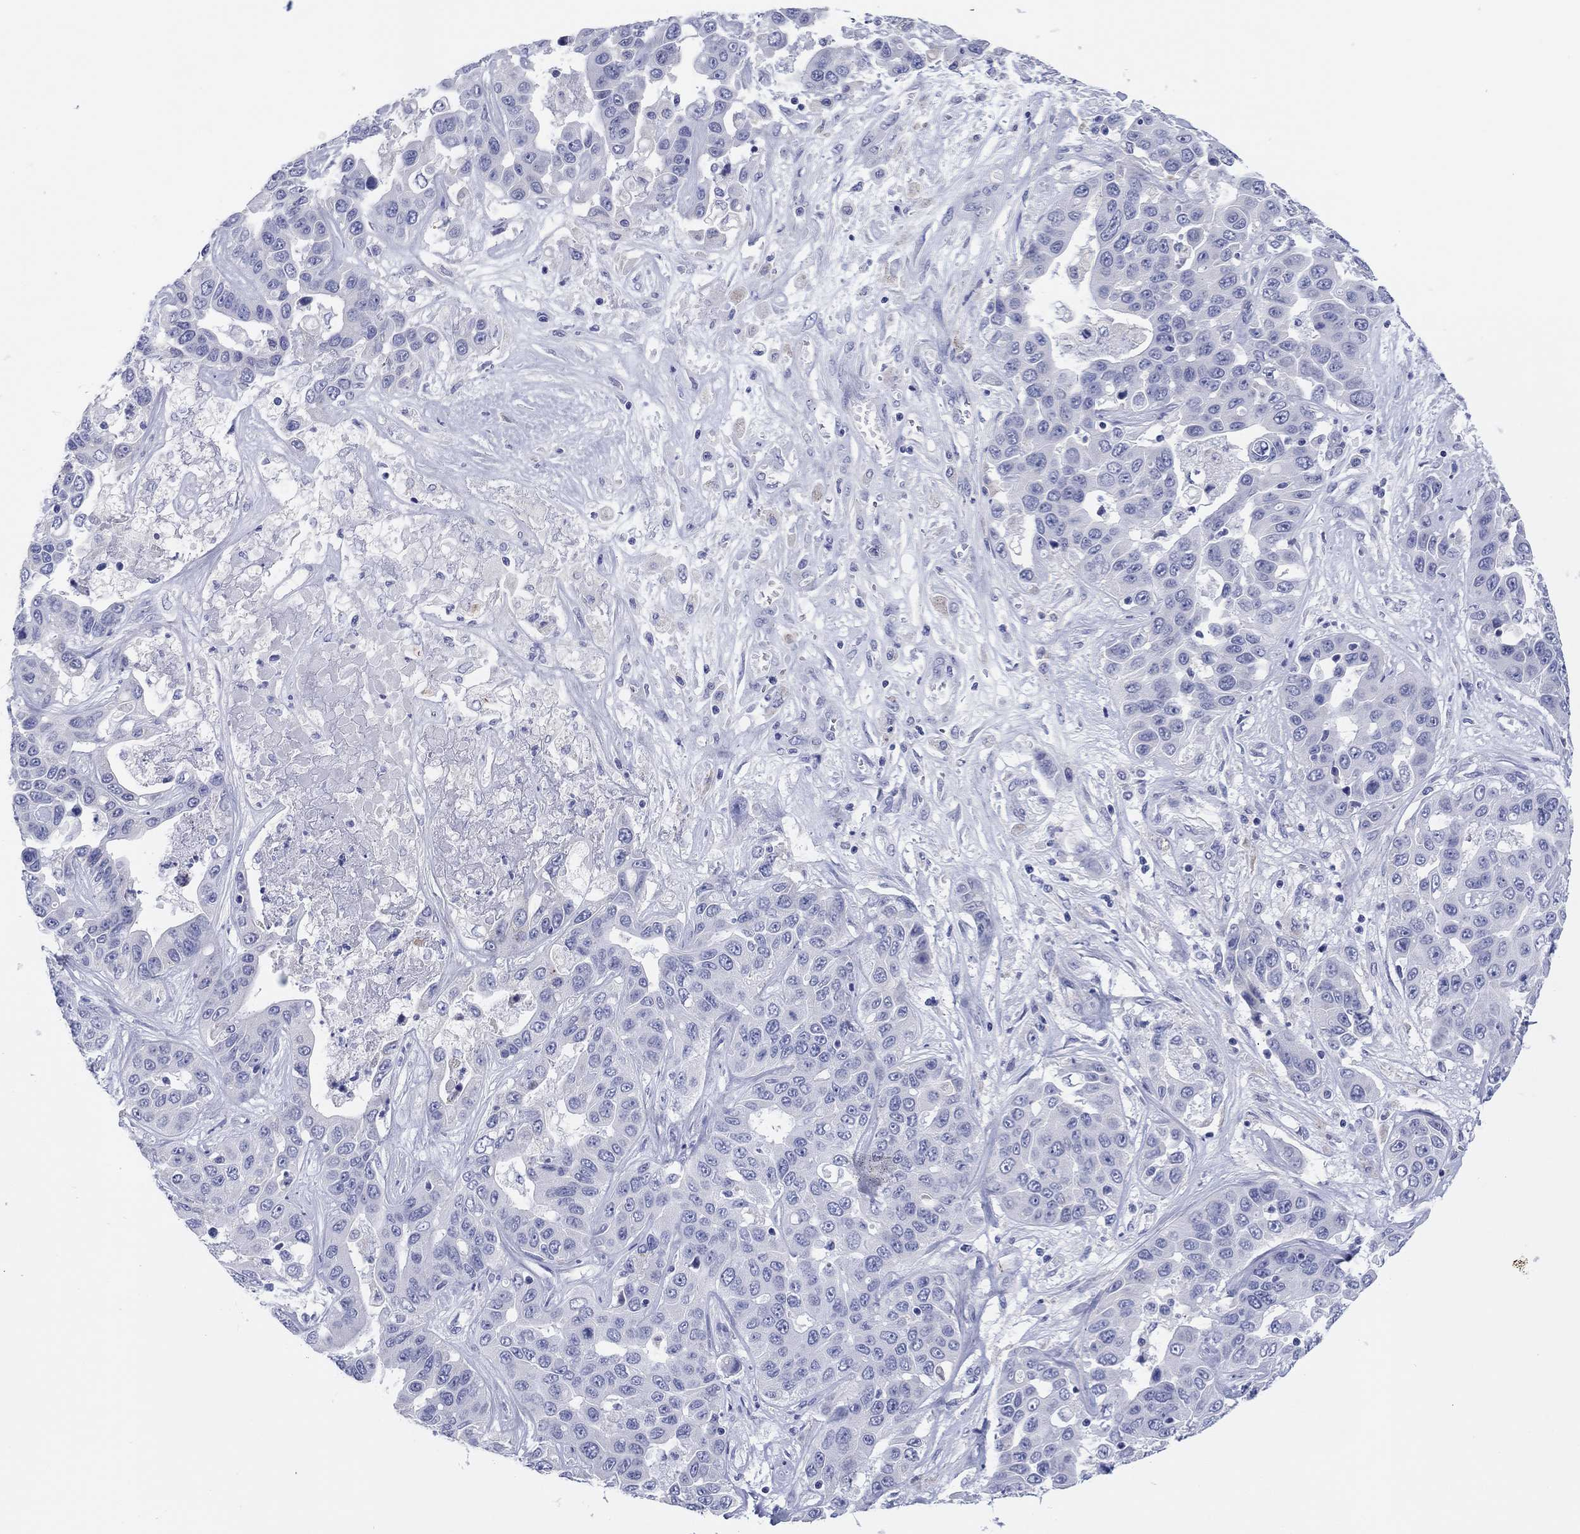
{"staining": {"intensity": "negative", "quantity": "none", "location": "none"}, "tissue": "liver cancer", "cell_type": "Tumor cells", "image_type": "cancer", "snomed": [{"axis": "morphology", "description": "Cholangiocarcinoma"}, {"axis": "topography", "description": "Liver"}], "caption": "Micrograph shows no protein staining in tumor cells of liver cancer tissue.", "gene": "ERICH3", "patient": {"sex": "female", "age": 52}}